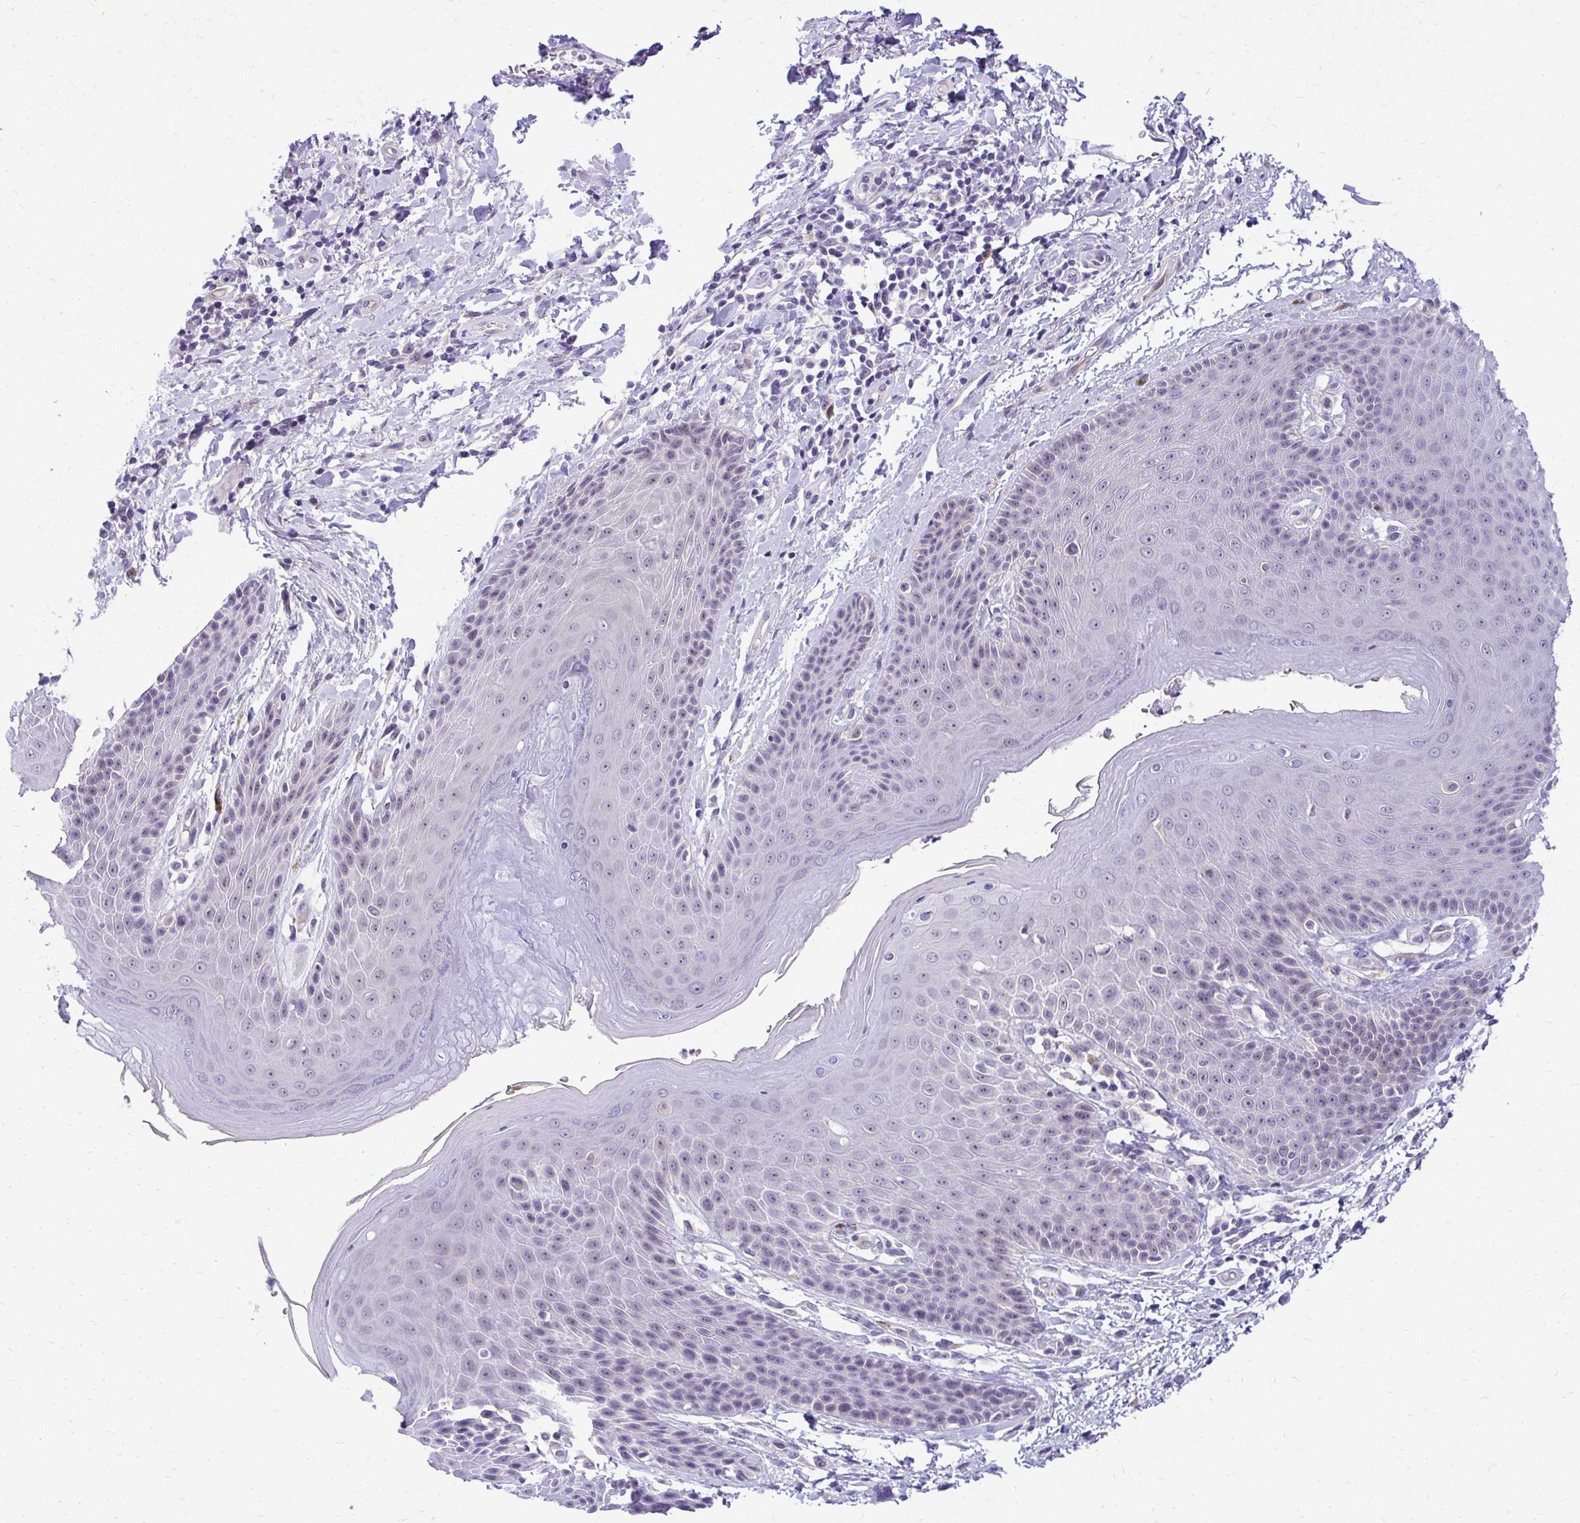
{"staining": {"intensity": "weak", "quantity": "25%-75%", "location": "nuclear"}, "tissue": "skin", "cell_type": "Epidermal cells", "image_type": "normal", "snomed": [{"axis": "morphology", "description": "Normal tissue, NOS"}, {"axis": "topography", "description": "Anal"}, {"axis": "topography", "description": "Peripheral nerve tissue"}], "caption": "IHC (DAB) staining of normal skin exhibits weak nuclear protein staining in approximately 25%-75% of epidermal cells.", "gene": "NIFK", "patient": {"sex": "male", "age": 51}}